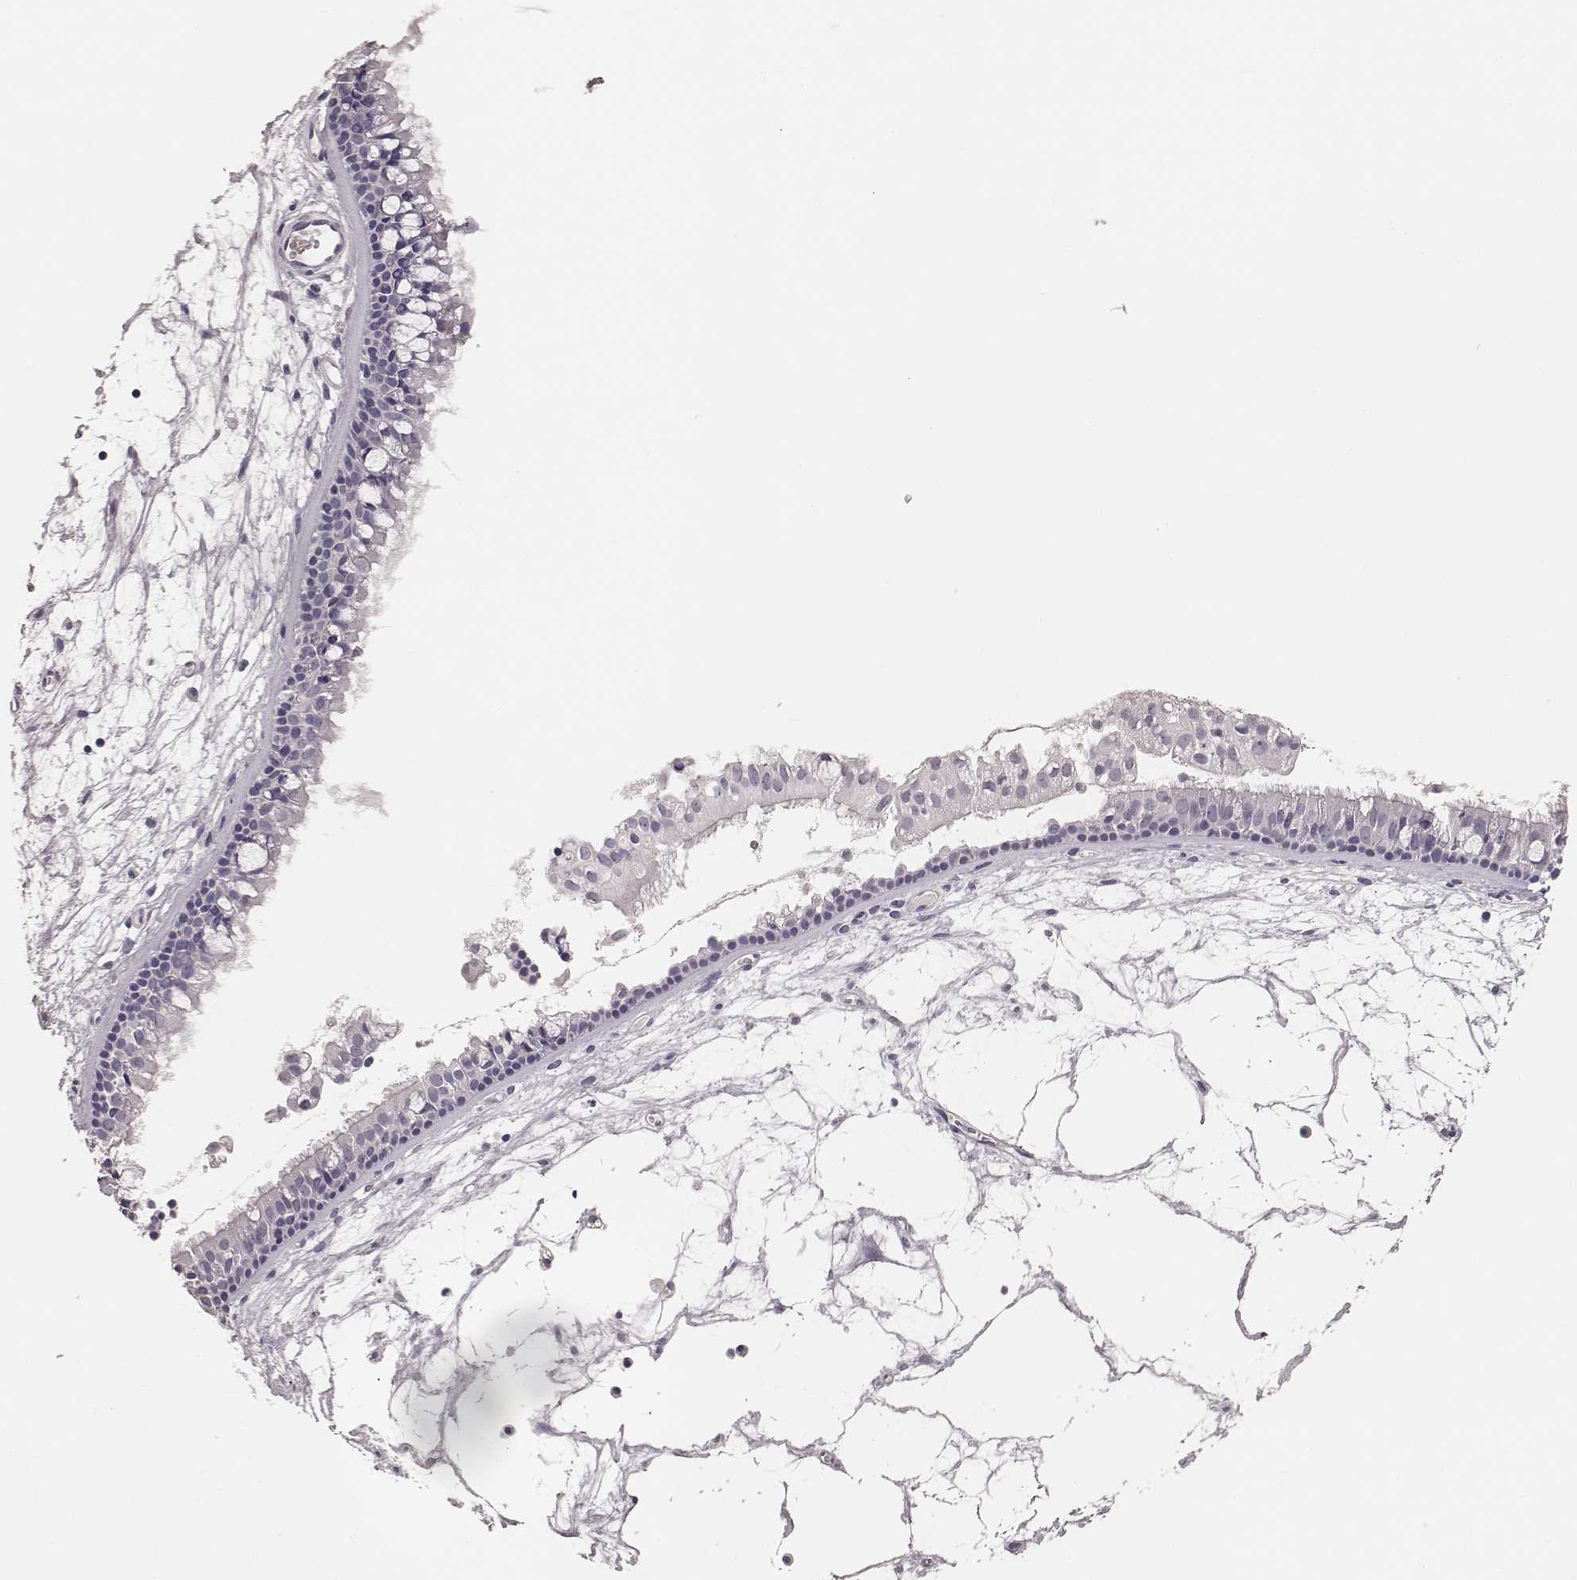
{"staining": {"intensity": "negative", "quantity": "none", "location": "none"}, "tissue": "nasopharynx", "cell_type": "Respiratory epithelial cells", "image_type": "normal", "snomed": [{"axis": "morphology", "description": "Normal tissue, NOS"}, {"axis": "topography", "description": "Nasopharynx"}], "caption": "DAB (3,3'-diaminobenzidine) immunohistochemical staining of unremarkable nasopharynx exhibits no significant positivity in respiratory epithelial cells. (DAB immunohistochemistry (IHC) visualized using brightfield microscopy, high magnification).", "gene": "MYH6", "patient": {"sex": "female", "age": 68}}